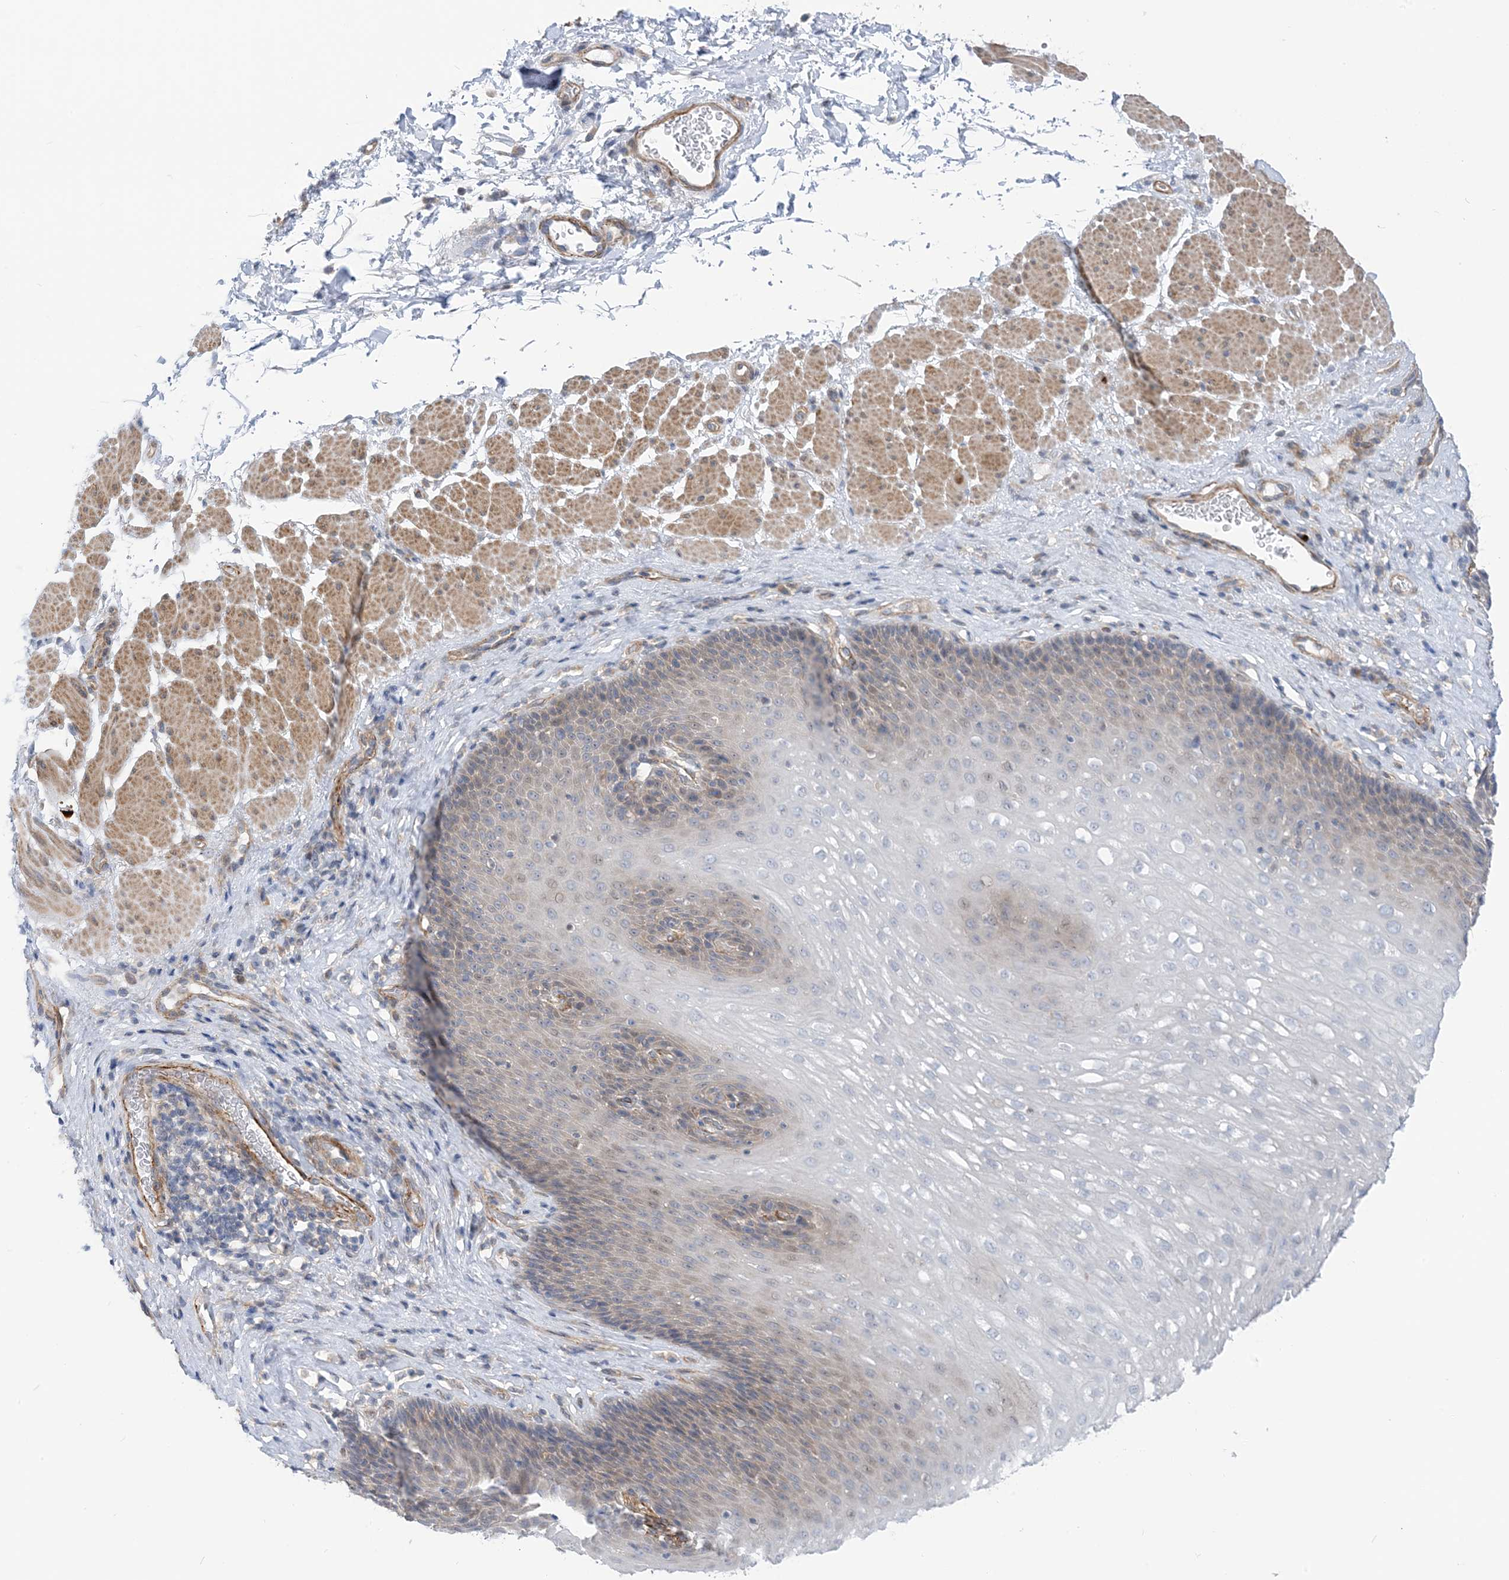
{"staining": {"intensity": "weak", "quantity": "<25%", "location": "cytoplasmic/membranous"}, "tissue": "esophagus", "cell_type": "Squamous epithelial cells", "image_type": "normal", "snomed": [{"axis": "morphology", "description": "Normal tissue, NOS"}, {"axis": "topography", "description": "Esophagus"}], "caption": "Squamous epithelial cells show no significant protein positivity in normal esophagus. Nuclei are stained in blue.", "gene": "PLEKHA3", "patient": {"sex": "female", "age": 66}}